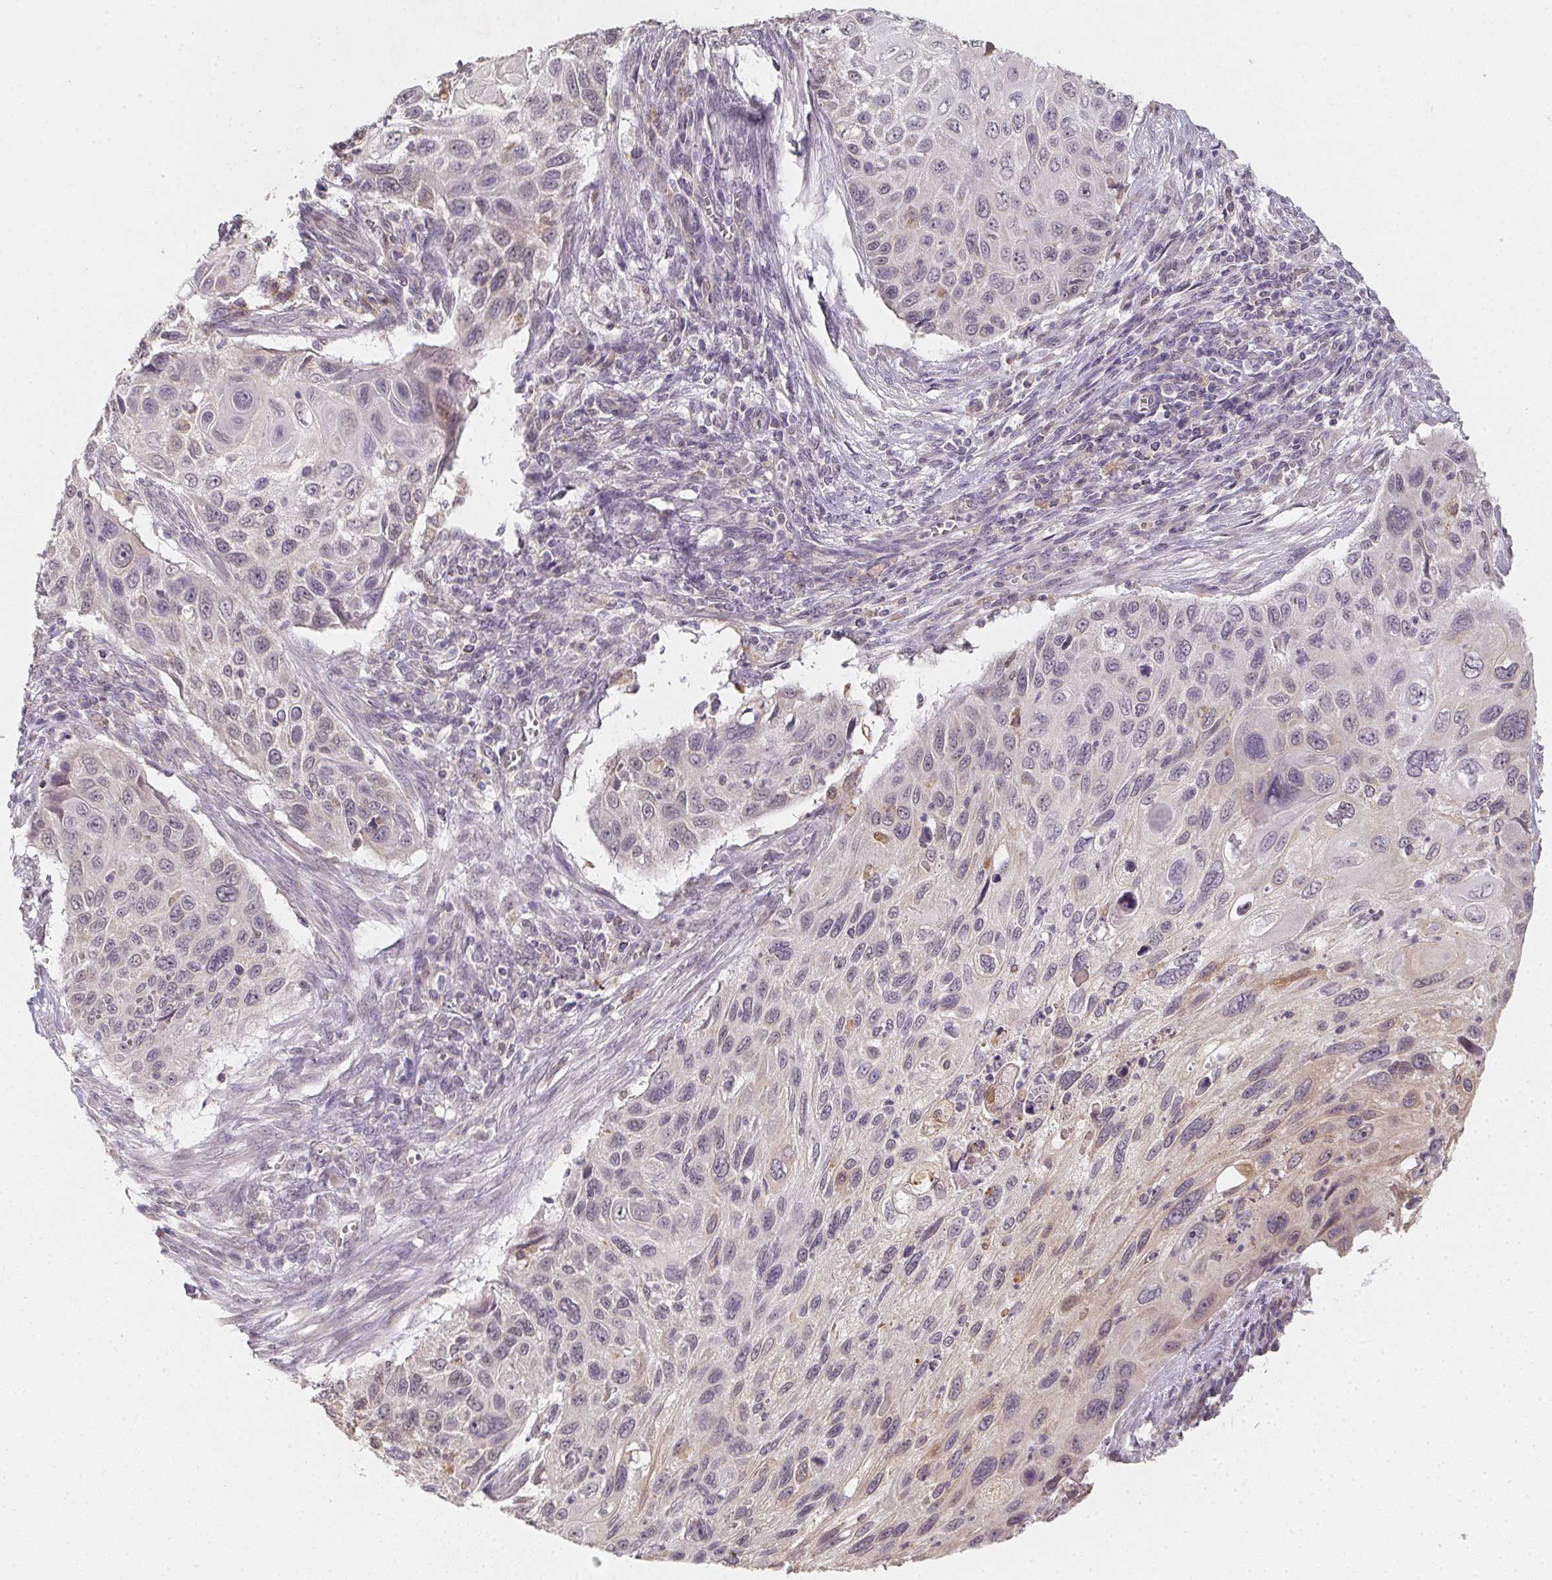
{"staining": {"intensity": "negative", "quantity": "none", "location": "none"}, "tissue": "cervical cancer", "cell_type": "Tumor cells", "image_type": "cancer", "snomed": [{"axis": "morphology", "description": "Squamous cell carcinoma, NOS"}, {"axis": "topography", "description": "Cervix"}], "caption": "Squamous cell carcinoma (cervical) stained for a protein using IHC shows no staining tumor cells.", "gene": "SOAT1", "patient": {"sex": "female", "age": 70}}